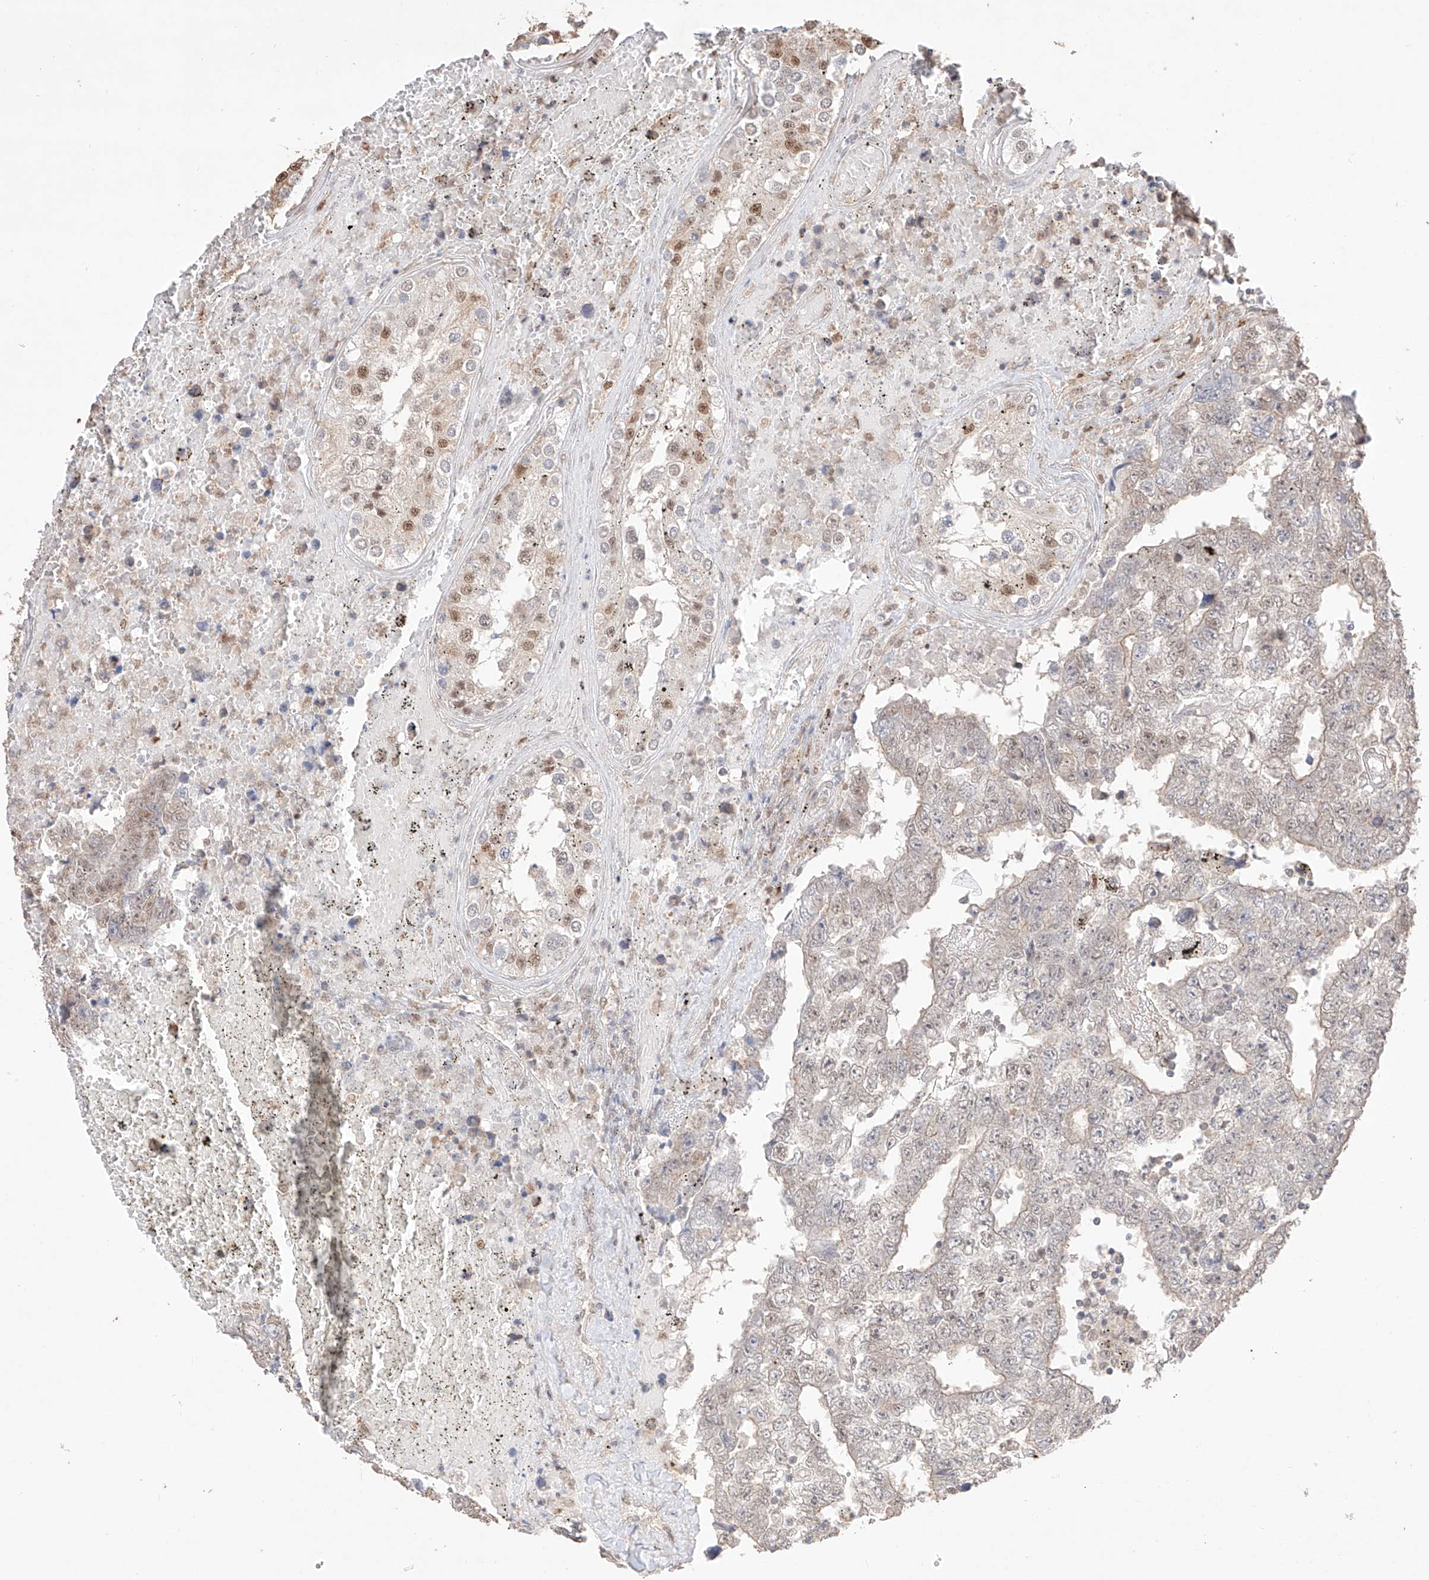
{"staining": {"intensity": "weak", "quantity": "25%-75%", "location": "nuclear"}, "tissue": "testis cancer", "cell_type": "Tumor cells", "image_type": "cancer", "snomed": [{"axis": "morphology", "description": "Carcinoma, Embryonal, NOS"}, {"axis": "topography", "description": "Testis"}], "caption": "Protein staining of testis cancer tissue reveals weak nuclear staining in approximately 25%-75% of tumor cells.", "gene": "APIP", "patient": {"sex": "male", "age": 25}}